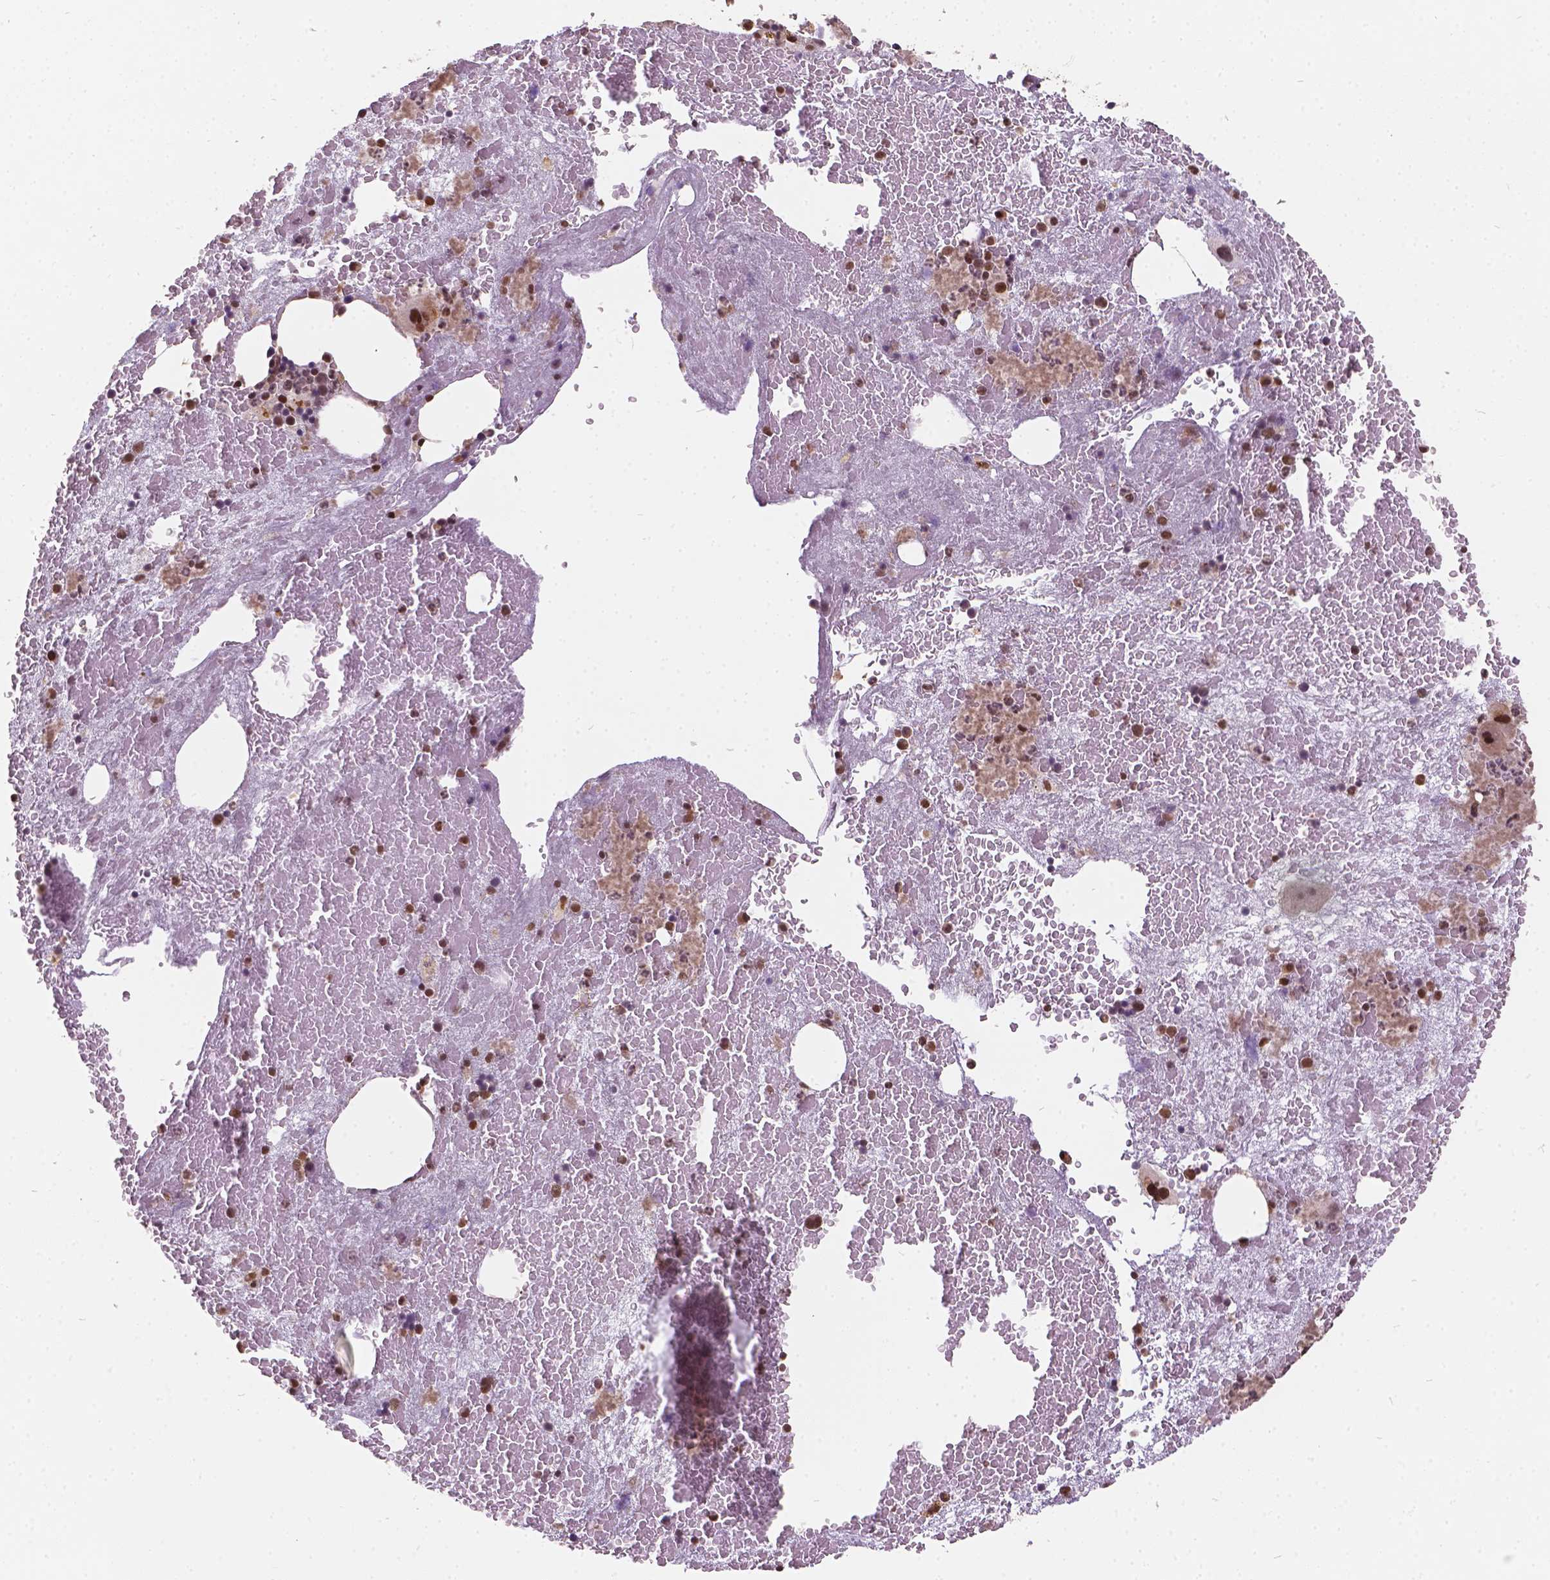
{"staining": {"intensity": "moderate", "quantity": ">75%", "location": "nuclear"}, "tissue": "bone marrow", "cell_type": "Hematopoietic cells", "image_type": "normal", "snomed": [{"axis": "morphology", "description": "Normal tissue, NOS"}, {"axis": "topography", "description": "Bone marrow"}], "caption": "Immunohistochemical staining of benign human bone marrow displays moderate nuclear protein staining in approximately >75% of hematopoietic cells.", "gene": "GPS2", "patient": {"sex": "male", "age": 81}}